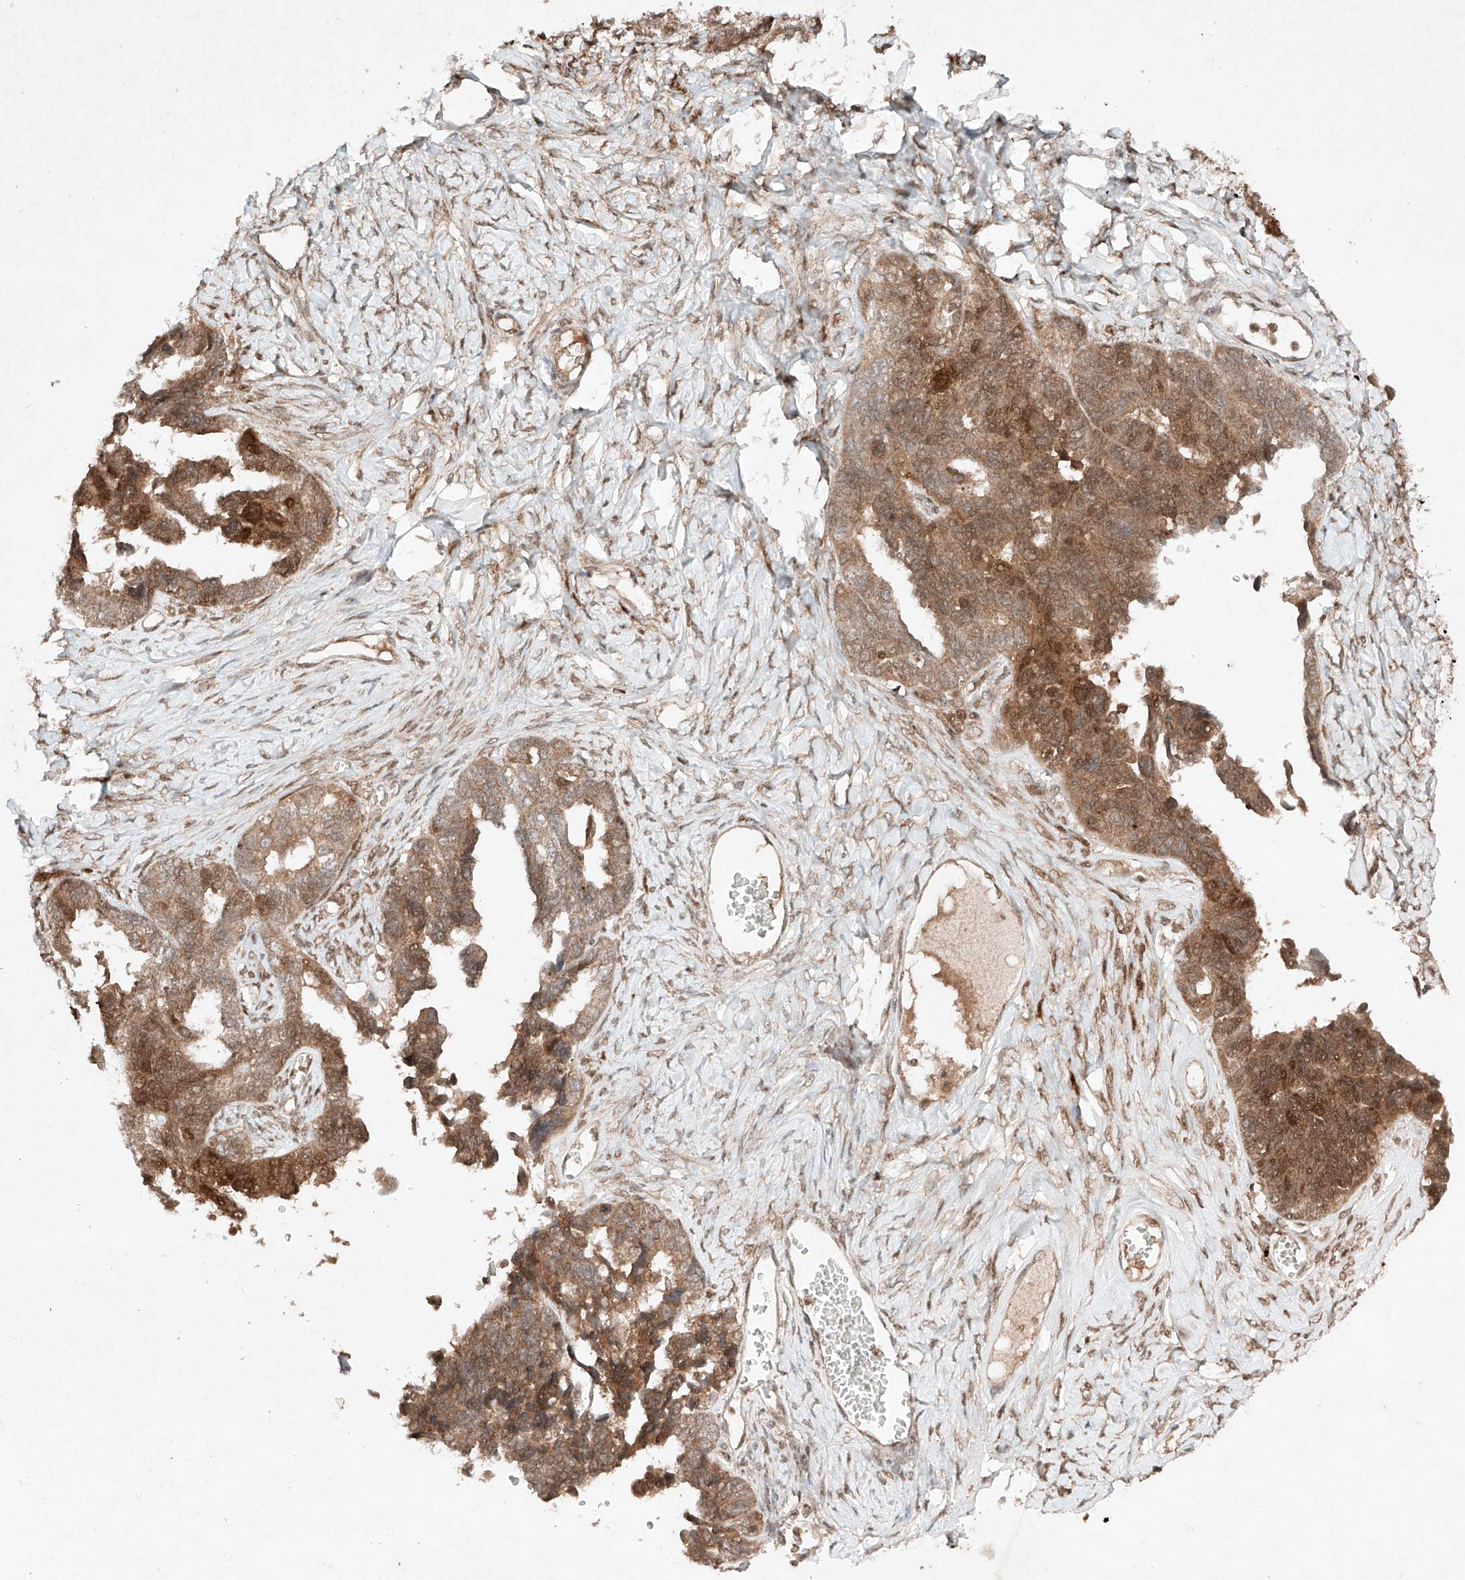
{"staining": {"intensity": "strong", "quantity": "25%-75%", "location": "cytoplasmic/membranous,nuclear"}, "tissue": "ovarian cancer", "cell_type": "Tumor cells", "image_type": "cancer", "snomed": [{"axis": "morphology", "description": "Cystadenocarcinoma, serous, NOS"}, {"axis": "topography", "description": "Ovary"}], "caption": "Immunohistochemical staining of ovarian cancer (serous cystadenocarcinoma) demonstrates strong cytoplasmic/membranous and nuclear protein staining in about 25%-75% of tumor cells.", "gene": "RNF31", "patient": {"sex": "female", "age": 79}}